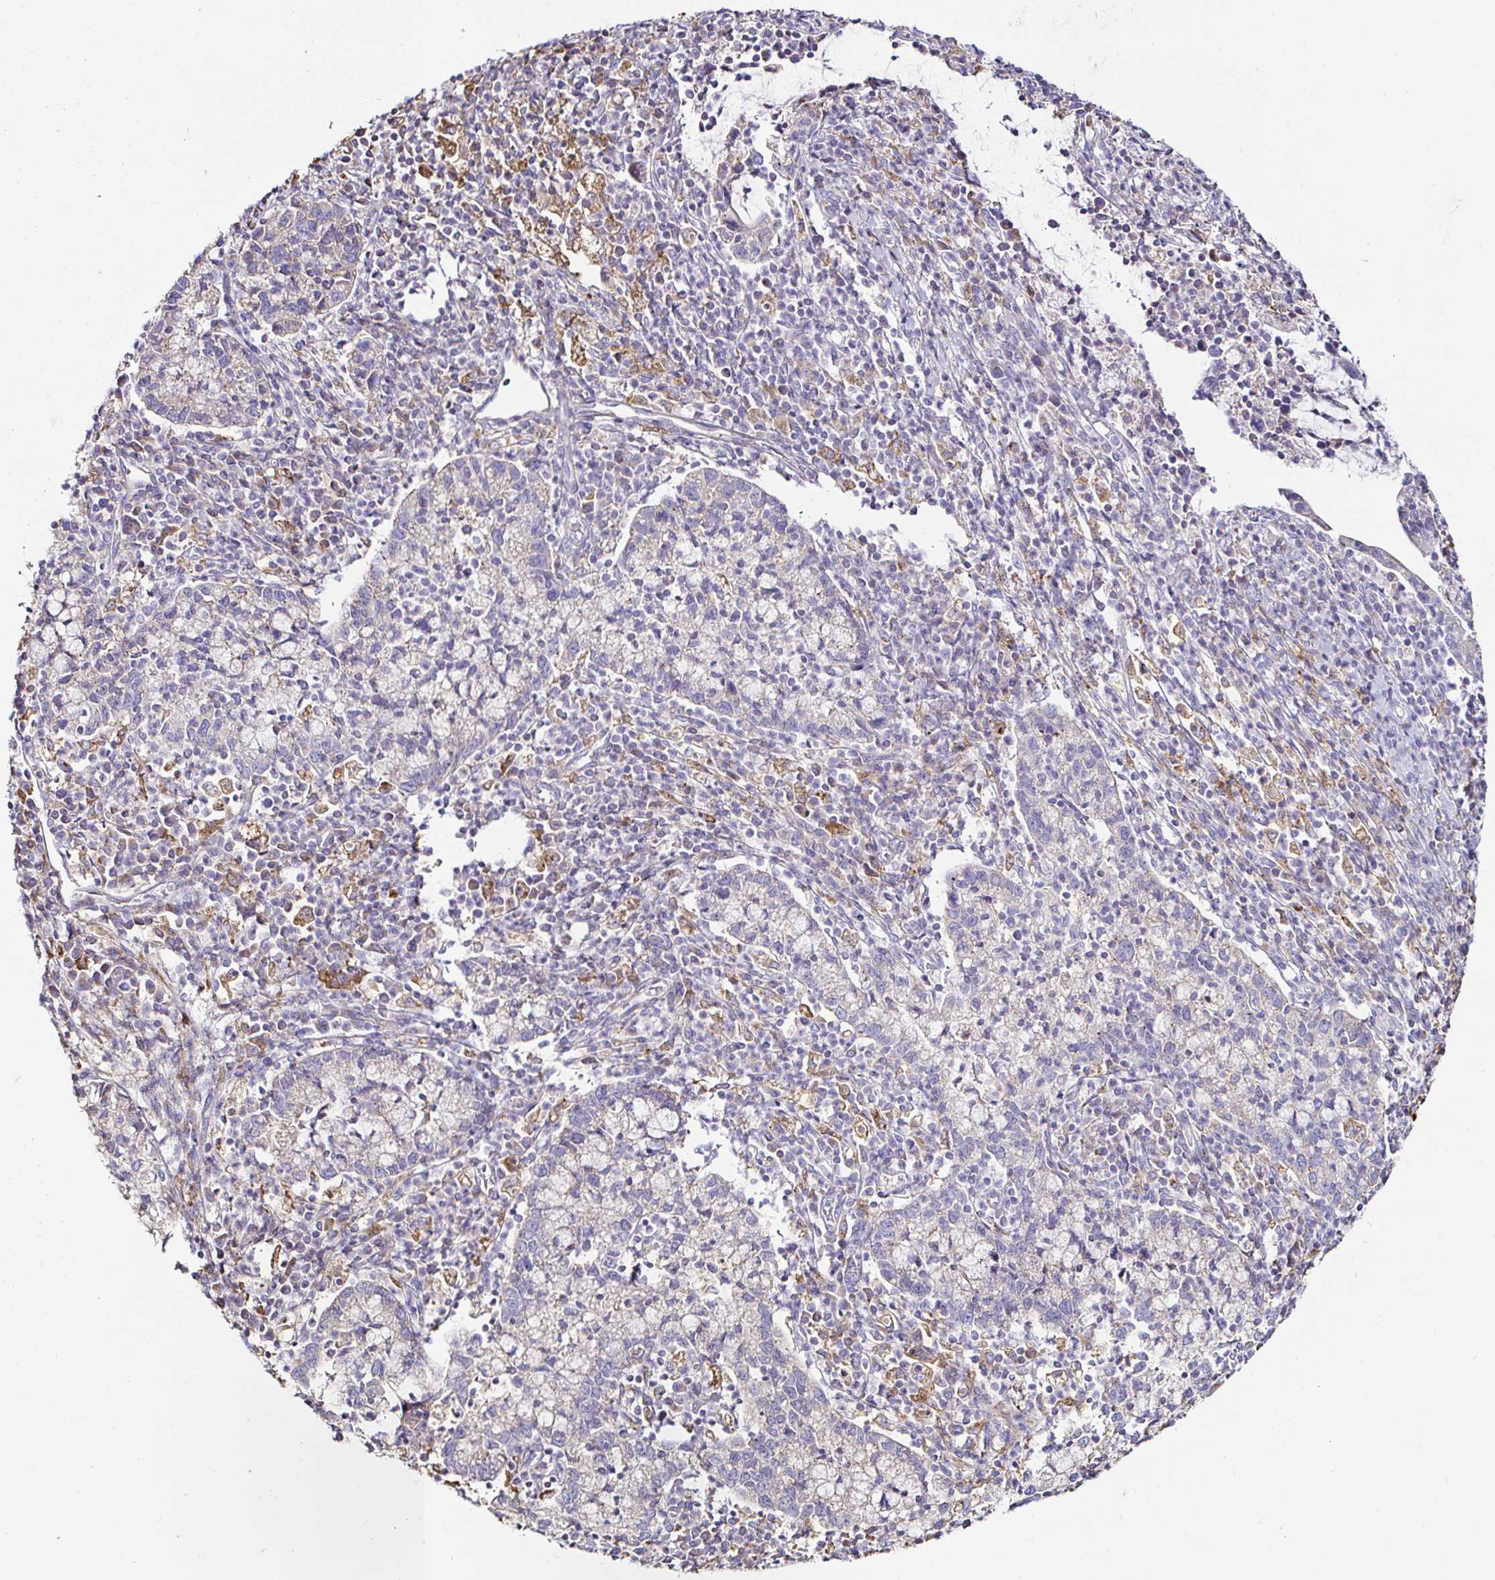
{"staining": {"intensity": "negative", "quantity": "none", "location": "none"}, "tissue": "cervical cancer", "cell_type": "Tumor cells", "image_type": "cancer", "snomed": [{"axis": "morphology", "description": "Normal tissue, NOS"}, {"axis": "morphology", "description": "Adenocarcinoma, NOS"}, {"axis": "topography", "description": "Cervix"}], "caption": "The photomicrograph exhibits no staining of tumor cells in cervical adenocarcinoma.", "gene": "GALNS", "patient": {"sex": "female", "age": 44}}